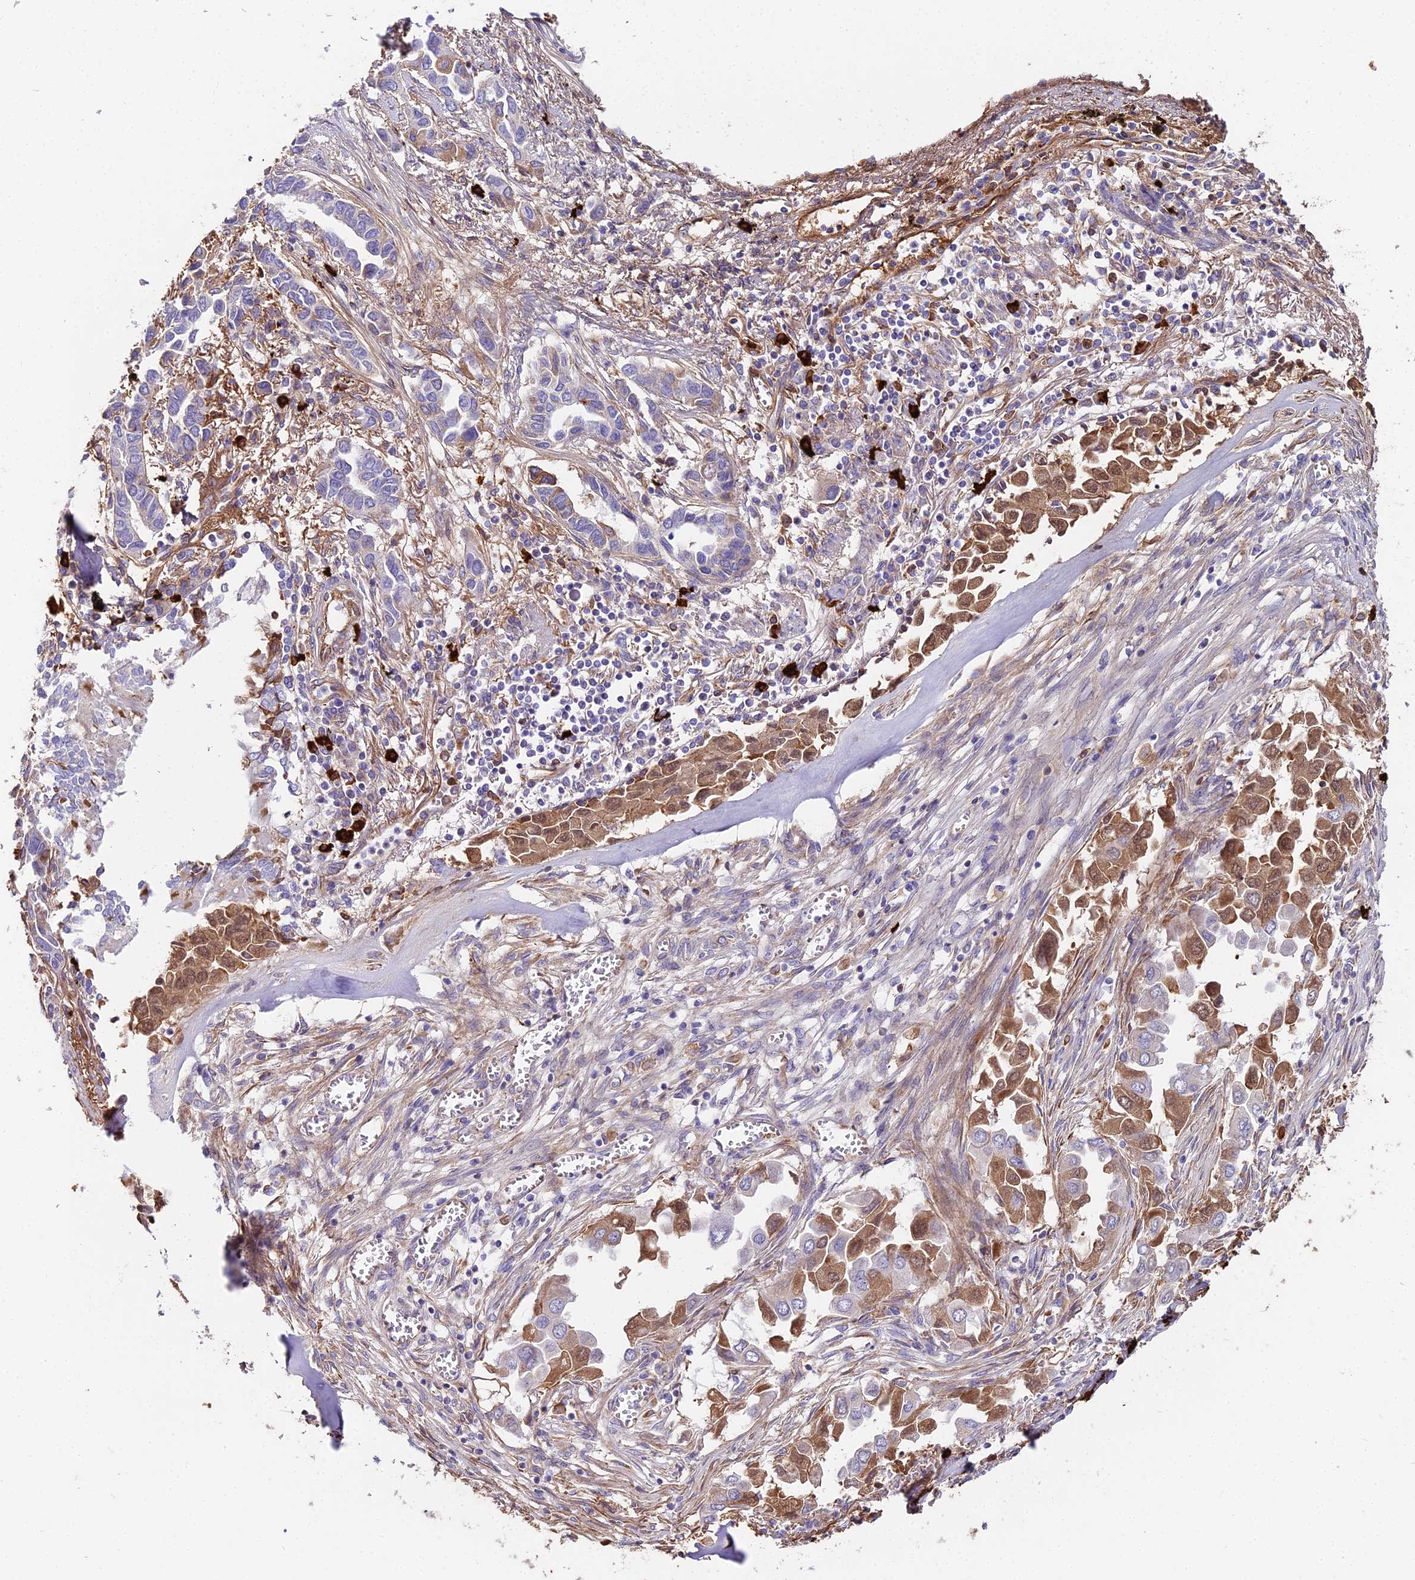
{"staining": {"intensity": "moderate", "quantity": "25%-75%", "location": "cytoplasmic/membranous"}, "tissue": "lung cancer", "cell_type": "Tumor cells", "image_type": "cancer", "snomed": [{"axis": "morphology", "description": "Adenocarcinoma, NOS"}, {"axis": "topography", "description": "Lung"}], "caption": "Tumor cells demonstrate medium levels of moderate cytoplasmic/membranous positivity in approximately 25%-75% of cells in human lung cancer (adenocarcinoma).", "gene": "BEX4", "patient": {"sex": "female", "age": 76}}